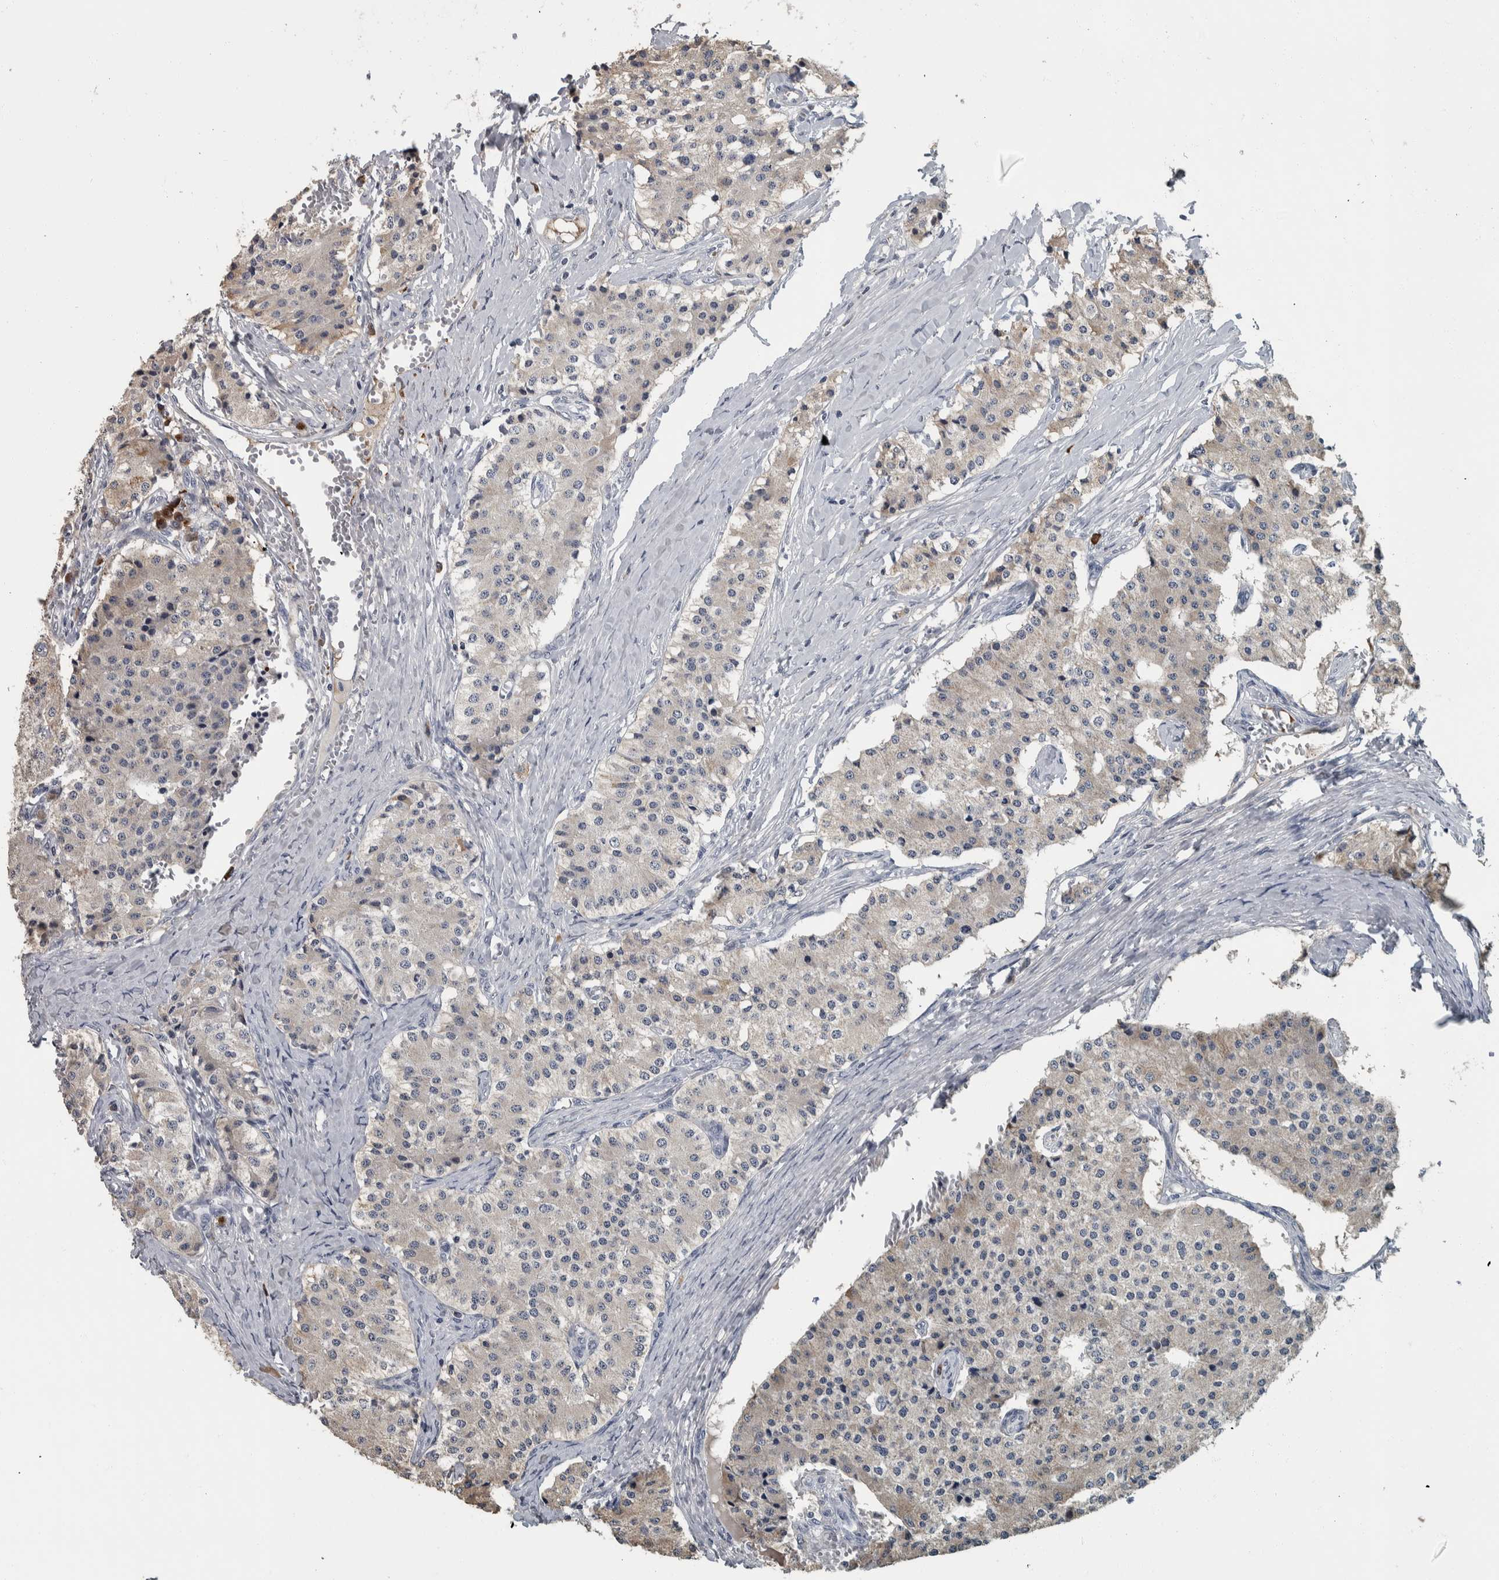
{"staining": {"intensity": "weak", "quantity": "<25%", "location": "cytoplasmic/membranous"}, "tissue": "carcinoid", "cell_type": "Tumor cells", "image_type": "cancer", "snomed": [{"axis": "morphology", "description": "Carcinoid, malignant, NOS"}, {"axis": "topography", "description": "Colon"}], "caption": "DAB immunohistochemical staining of carcinoid displays no significant expression in tumor cells.", "gene": "CAVIN4", "patient": {"sex": "female", "age": 52}}